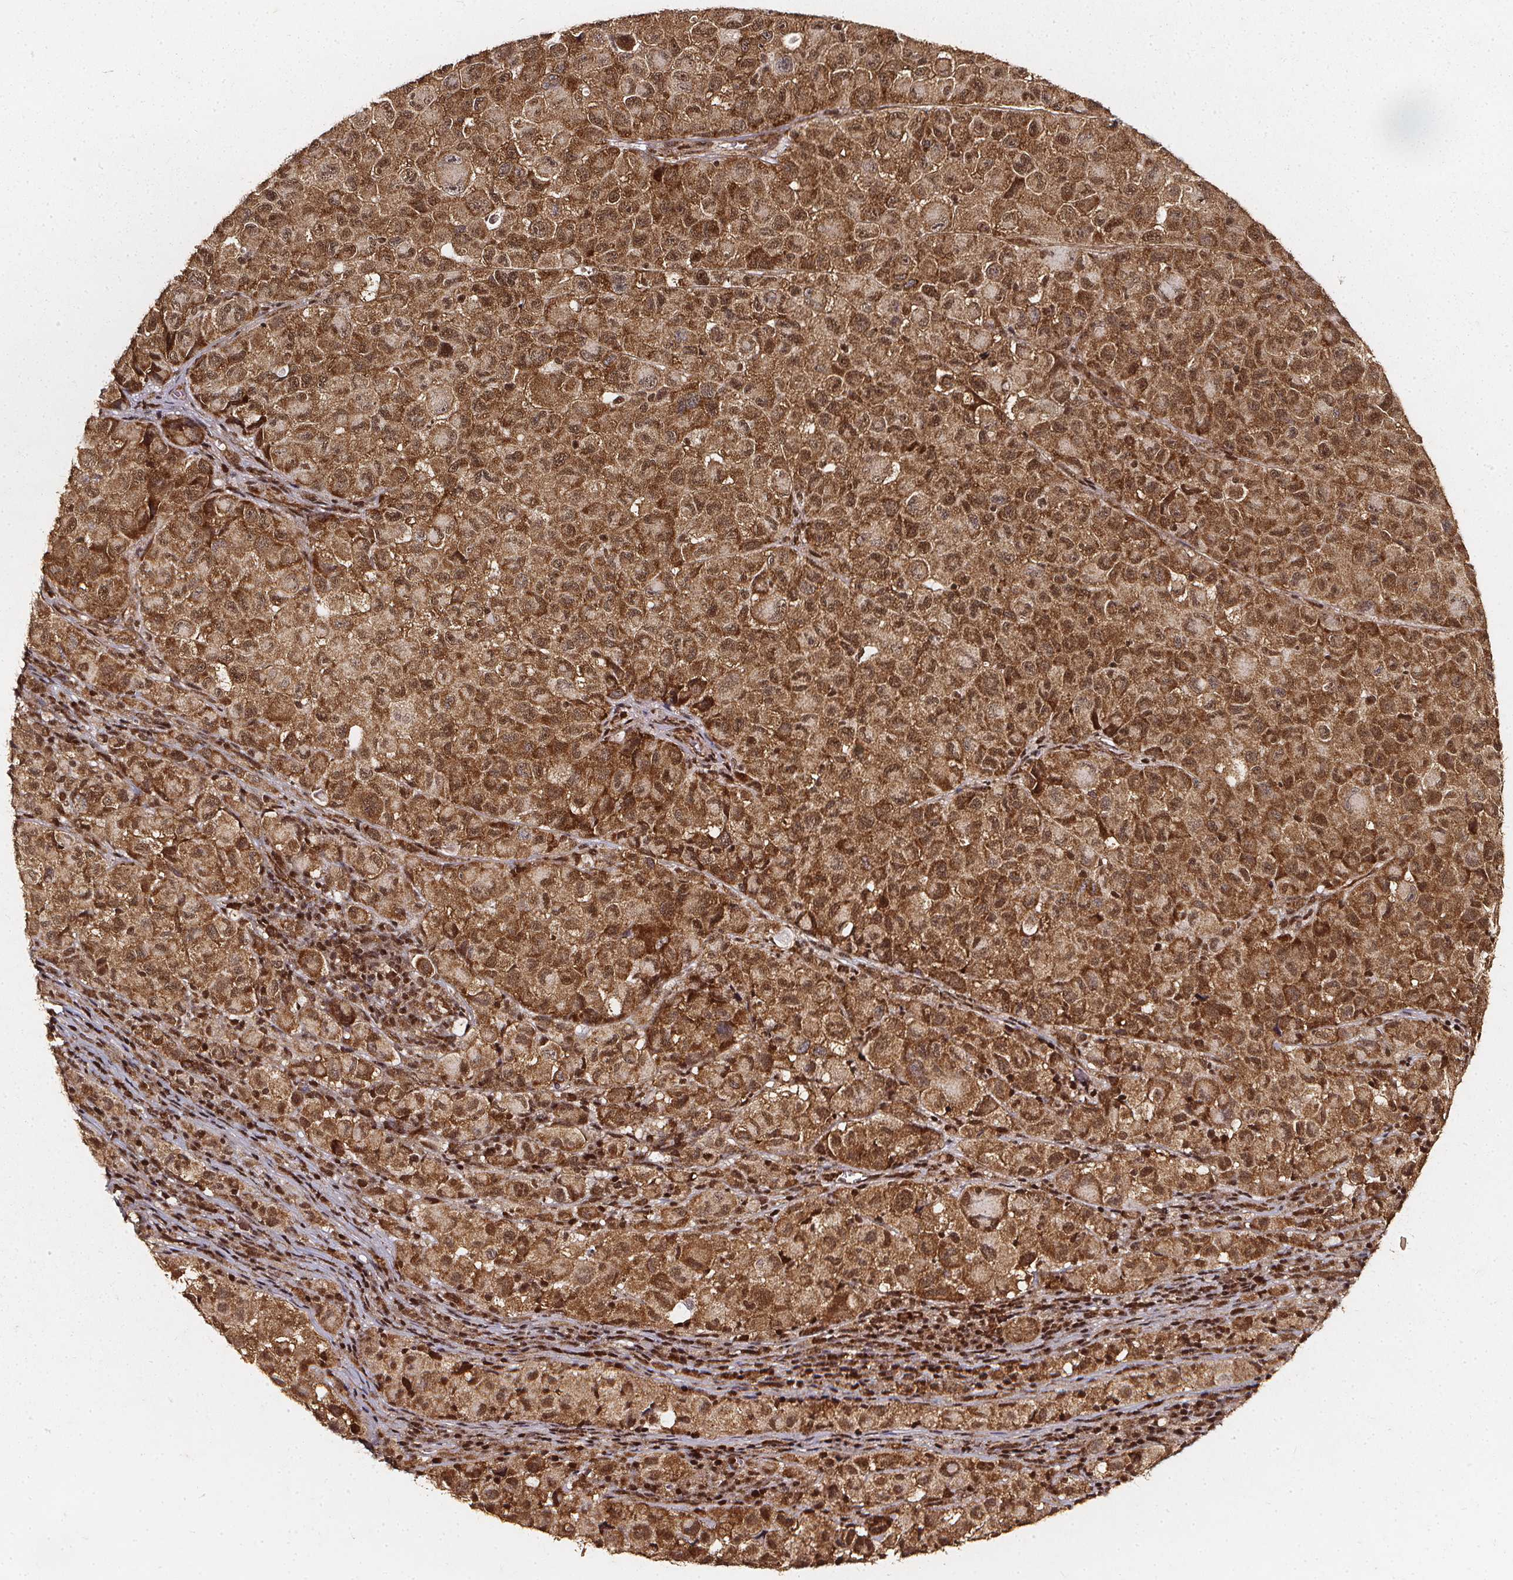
{"staining": {"intensity": "strong", "quantity": ">75%", "location": "cytoplasmic/membranous,nuclear"}, "tissue": "melanoma", "cell_type": "Tumor cells", "image_type": "cancer", "snomed": [{"axis": "morphology", "description": "Malignant melanoma, NOS"}, {"axis": "topography", "description": "Skin"}], "caption": "Malignant melanoma stained with a brown dye exhibits strong cytoplasmic/membranous and nuclear positive expression in approximately >75% of tumor cells.", "gene": "SMN1", "patient": {"sex": "male", "age": 93}}